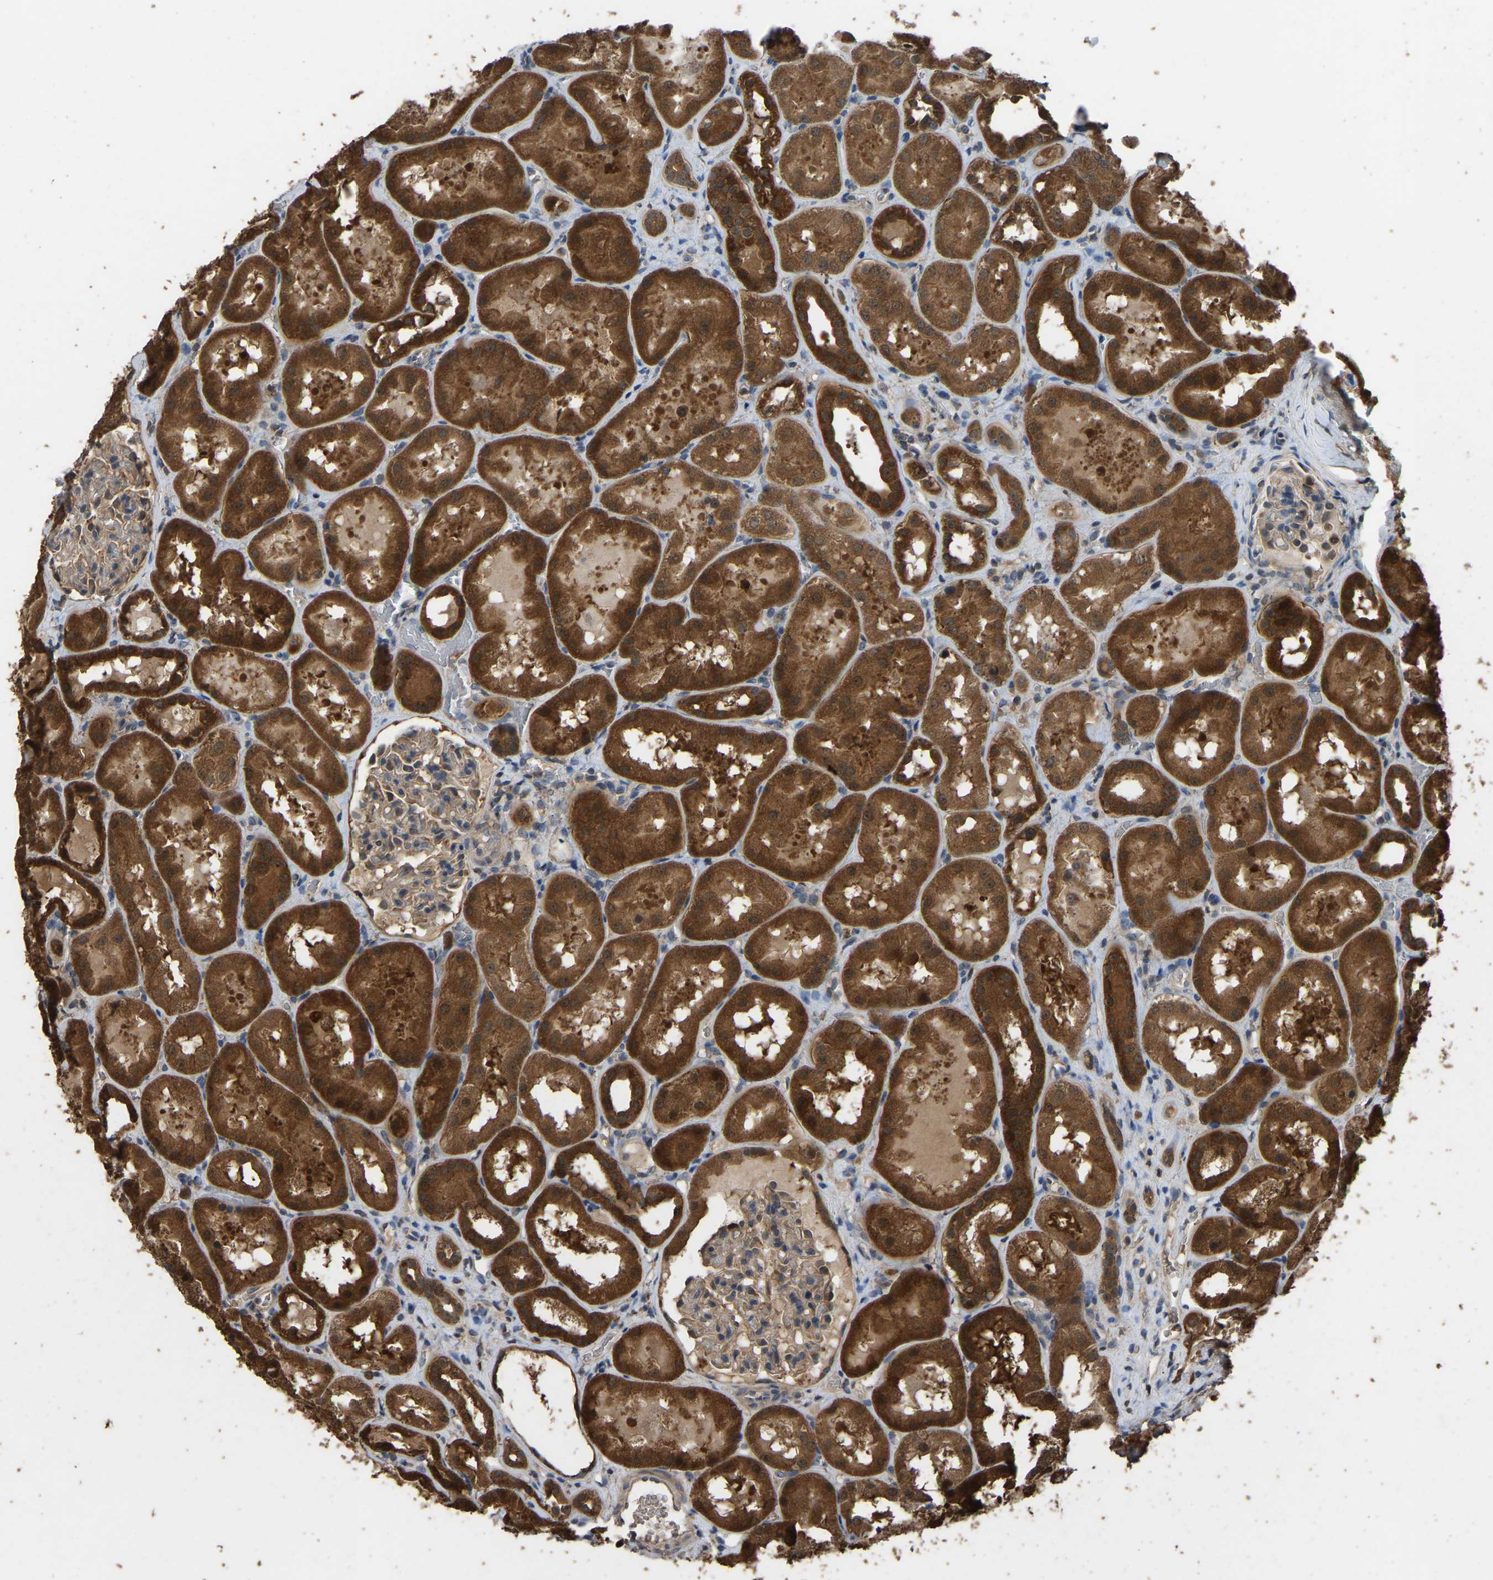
{"staining": {"intensity": "weak", "quantity": ">75%", "location": "cytoplasmic/membranous"}, "tissue": "kidney", "cell_type": "Cells in glomeruli", "image_type": "normal", "snomed": [{"axis": "morphology", "description": "Normal tissue, NOS"}, {"axis": "topography", "description": "Kidney"}, {"axis": "topography", "description": "Urinary bladder"}], "caption": "Immunohistochemistry histopathology image of normal kidney: human kidney stained using immunohistochemistry (IHC) exhibits low levels of weak protein expression localized specifically in the cytoplasmic/membranous of cells in glomeruli, appearing as a cytoplasmic/membranous brown color.", "gene": "FHIT", "patient": {"sex": "male", "age": 16}}